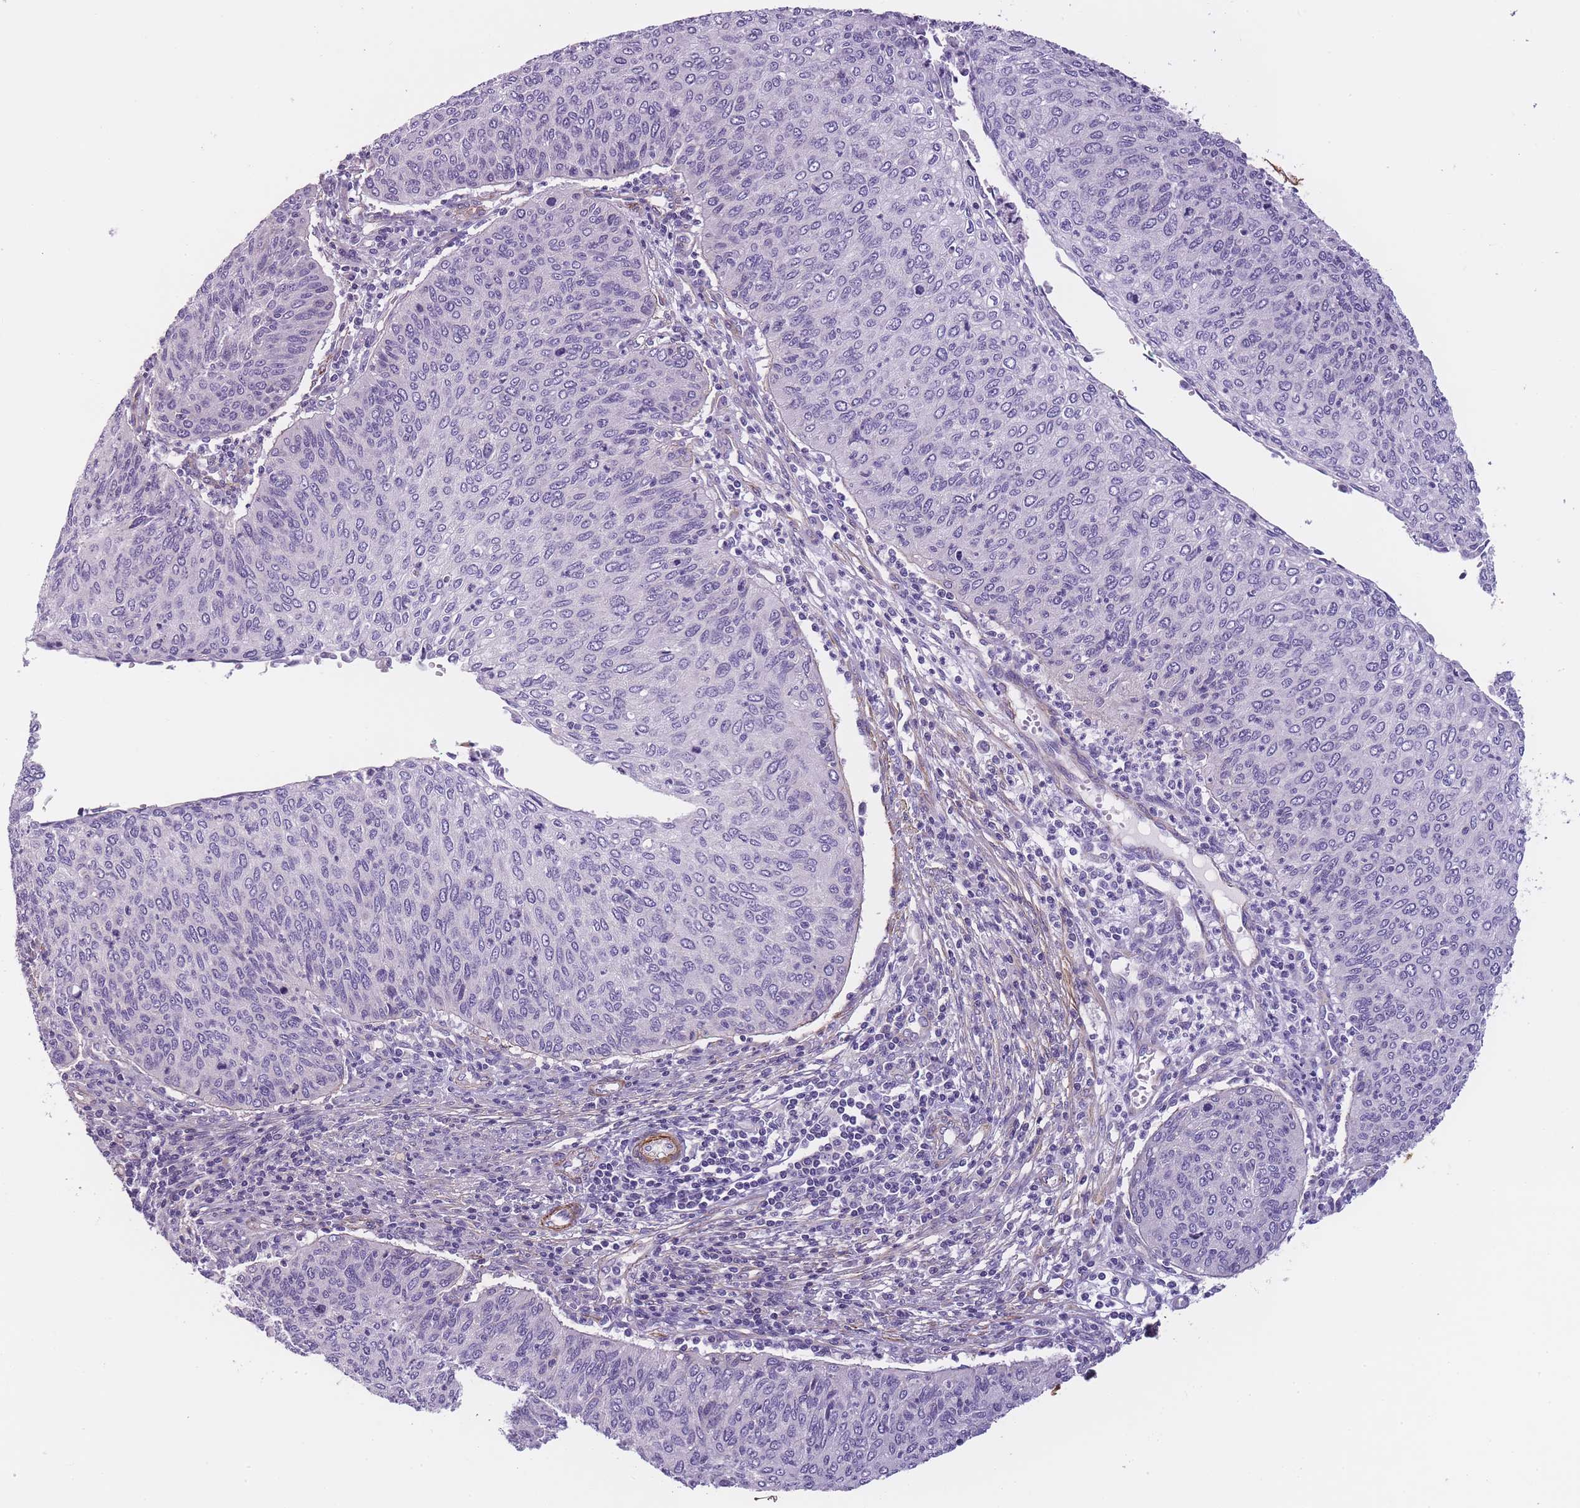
{"staining": {"intensity": "negative", "quantity": "none", "location": "none"}, "tissue": "cervical cancer", "cell_type": "Tumor cells", "image_type": "cancer", "snomed": [{"axis": "morphology", "description": "Squamous cell carcinoma, NOS"}, {"axis": "topography", "description": "Cervix"}], "caption": "A photomicrograph of cervical squamous cell carcinoma stained for a protein exhibits no brown staining in tumor cells.", "gene": "FAM124A", "patient": {"sex": "female", "age": 38}}